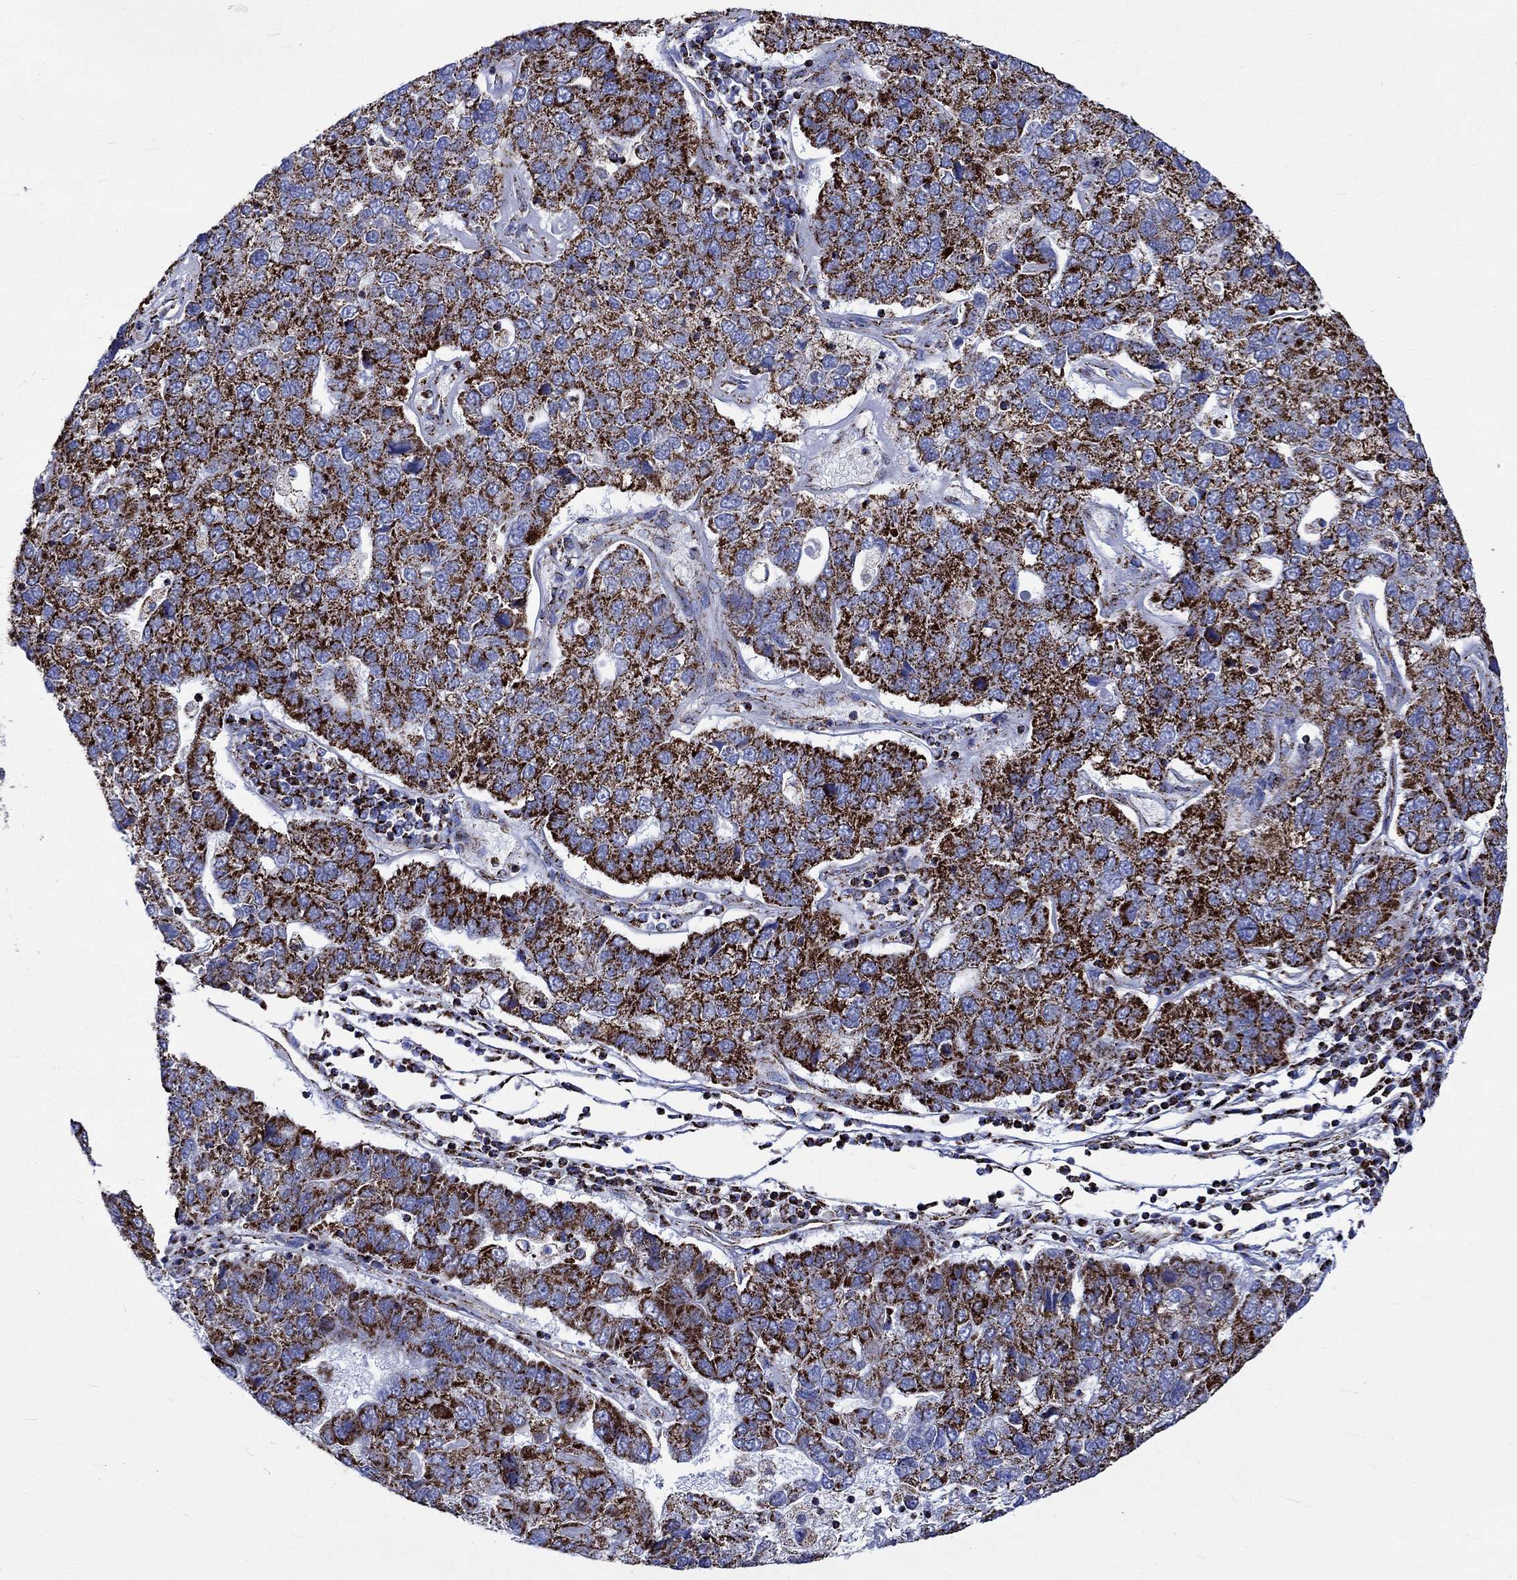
{"staining": {"intensity": "strong", "quantity": ">75%", "location": "cytoplasmic/membranous"}, "tissue": "pancreatic cancer", "cell_type": "Tumor cells", "image_type": "cancer", "snomed": [{"axis": "morphology", "description": "Adenocarcinoma, NOS"}, {"axis": "topography", "description": "Pancreas"}], "caption": "Pancreatic cancer (adenocarcinoma) stained with a protein marker demonstrates strong staining in tumor cells.", "gene": "RCE1", "patient": {"sex": "female", "age": 61}}